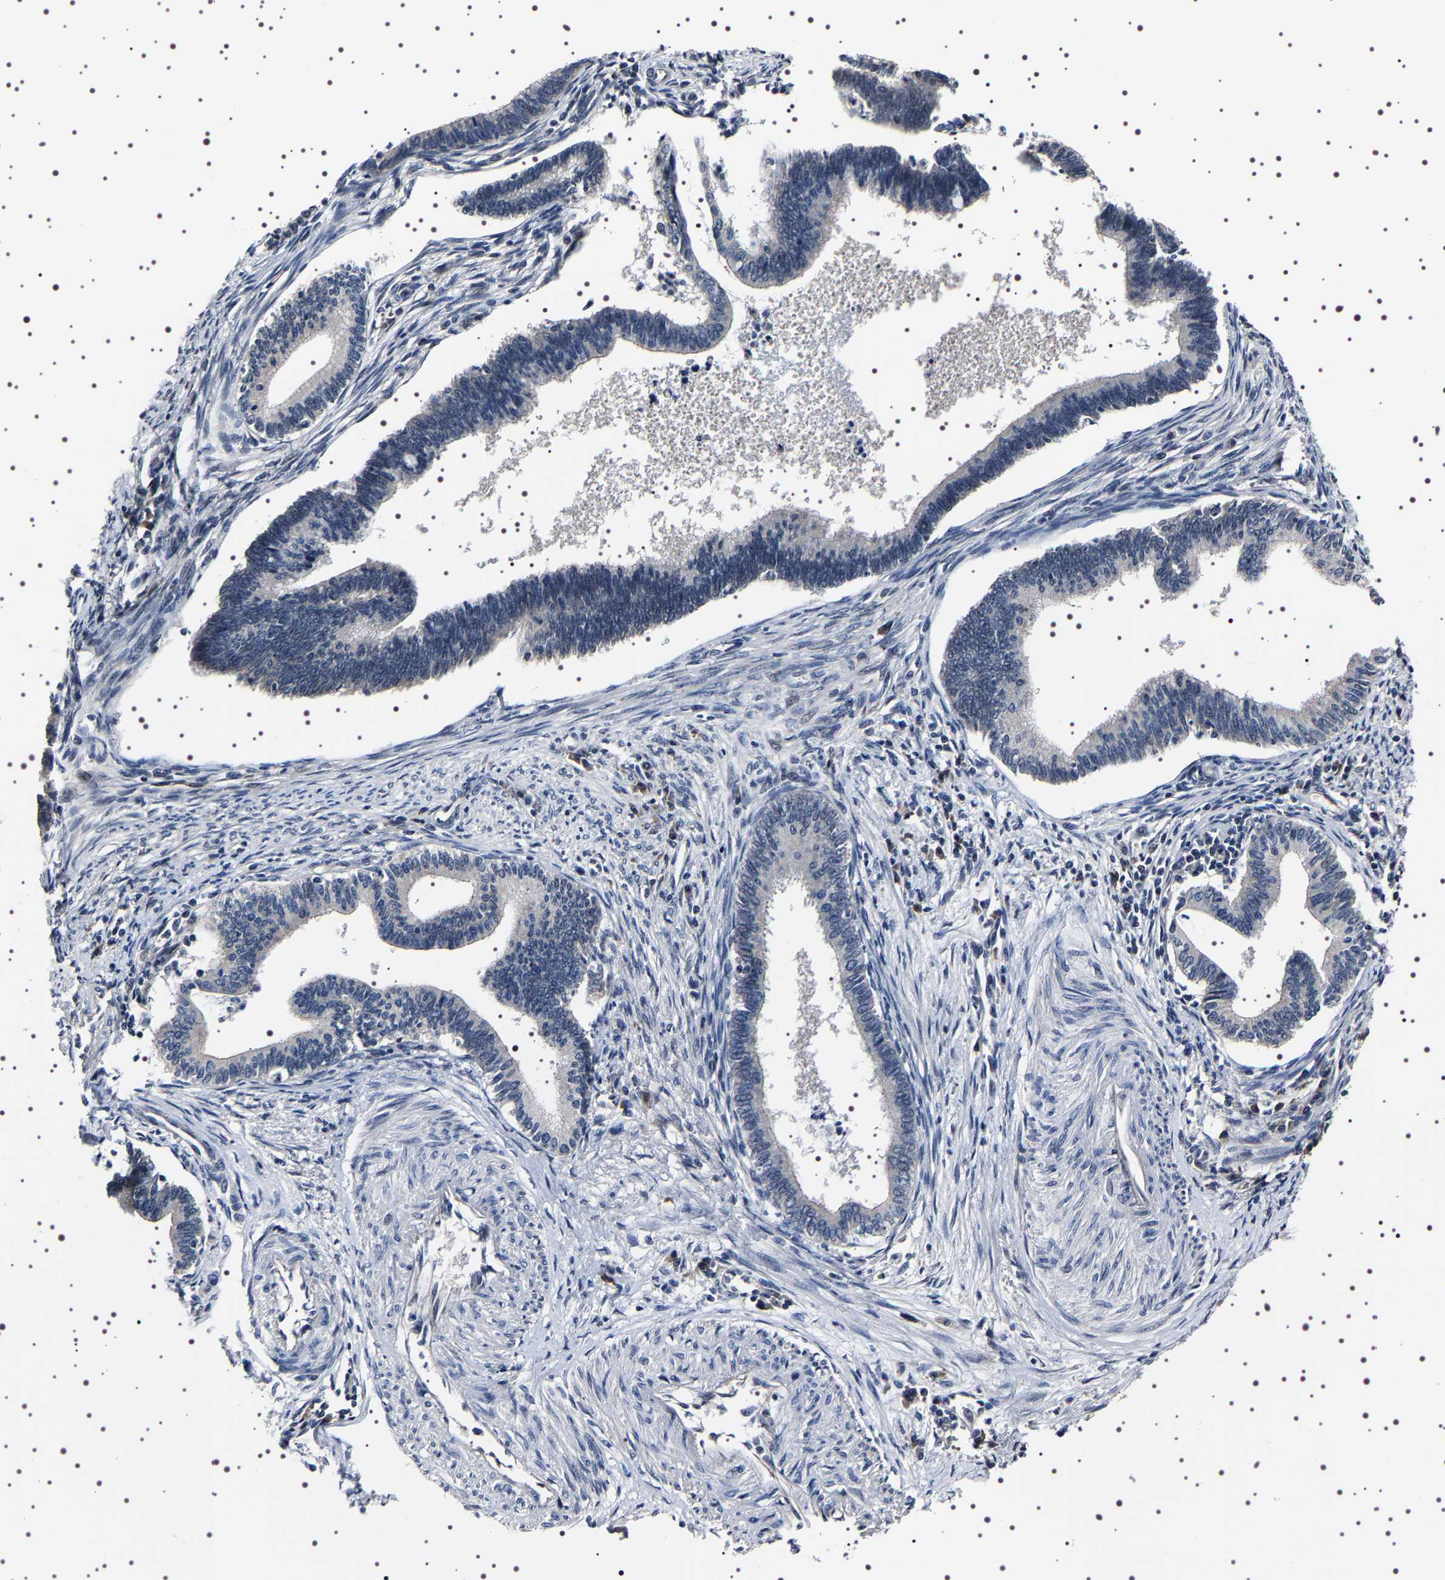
{"staining": {"intensity": "weak", "quantity": "<25%", "location": "nuclear"}, "tissue": "cervical cancer", "cell_type": "Tumor cells", "image_type": "cancer", "snomed": [{"axis": "morphology", "description": "Adenocarcinoma, NOS"}, {"axis": "topography", "description": "Cervix"}], "caption": "DAB (3,3'-diaminobenzidine) immunohistochemical staining of human cervical adenocarcinoma reveals no significant positivity in tumor cells.", "gene": "GNL3", "patient": {"sex": "female", "age": 36}}